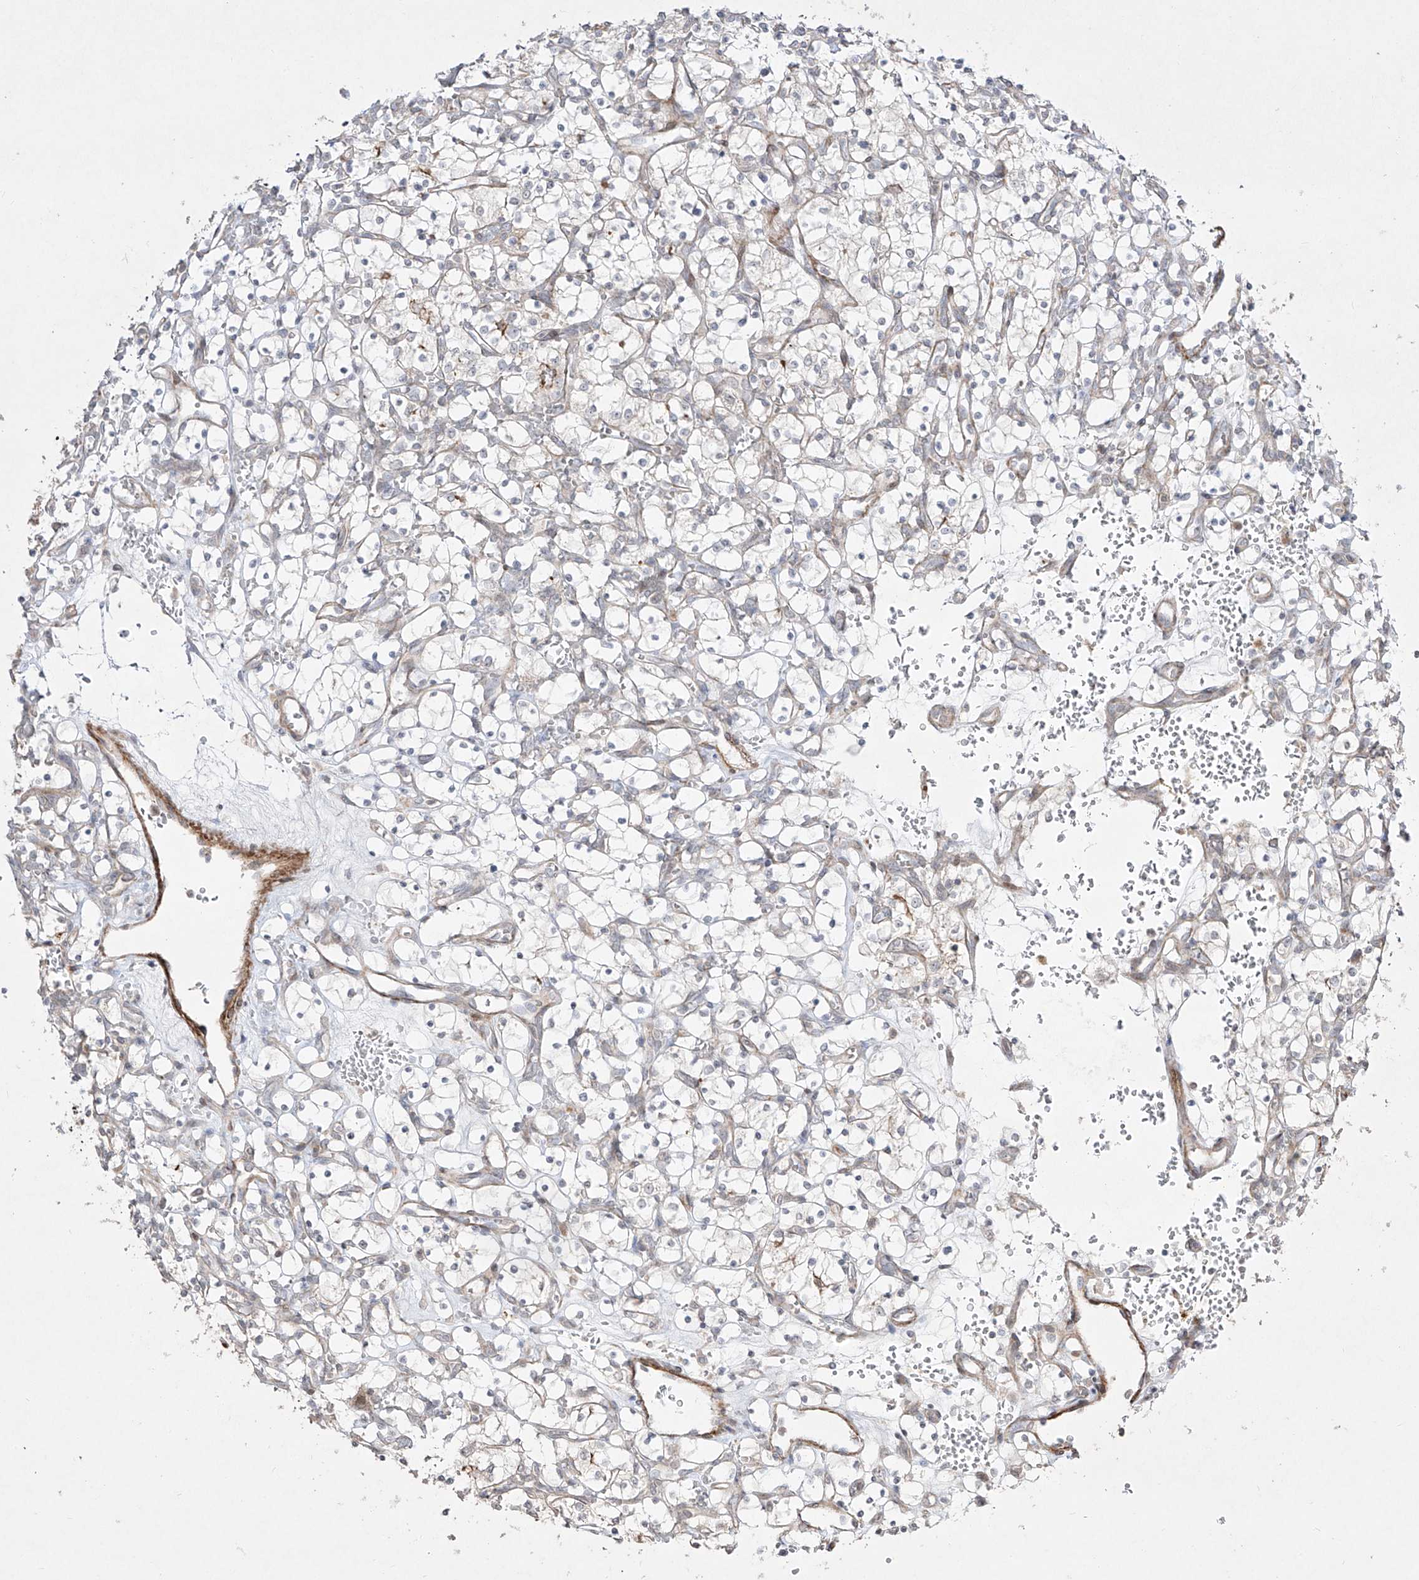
{"staining": {"intensity": "negative", "quantity": "none", "location": "none"}, "tissue": "renal cancer", "cell_type": "Tumor cells", "image_type": "cancer", "snomed": [{"axis": "morphology", "description": "Adenocarcinoma, NOS"}, {"axis": "topography", "description": "Kidney"}], "caption": "Tumor cells are negative for protein expression in human adenocarcinoma (renal).", "gene": "KDM1B", "patient": {"sex": "female", "age": 69}}